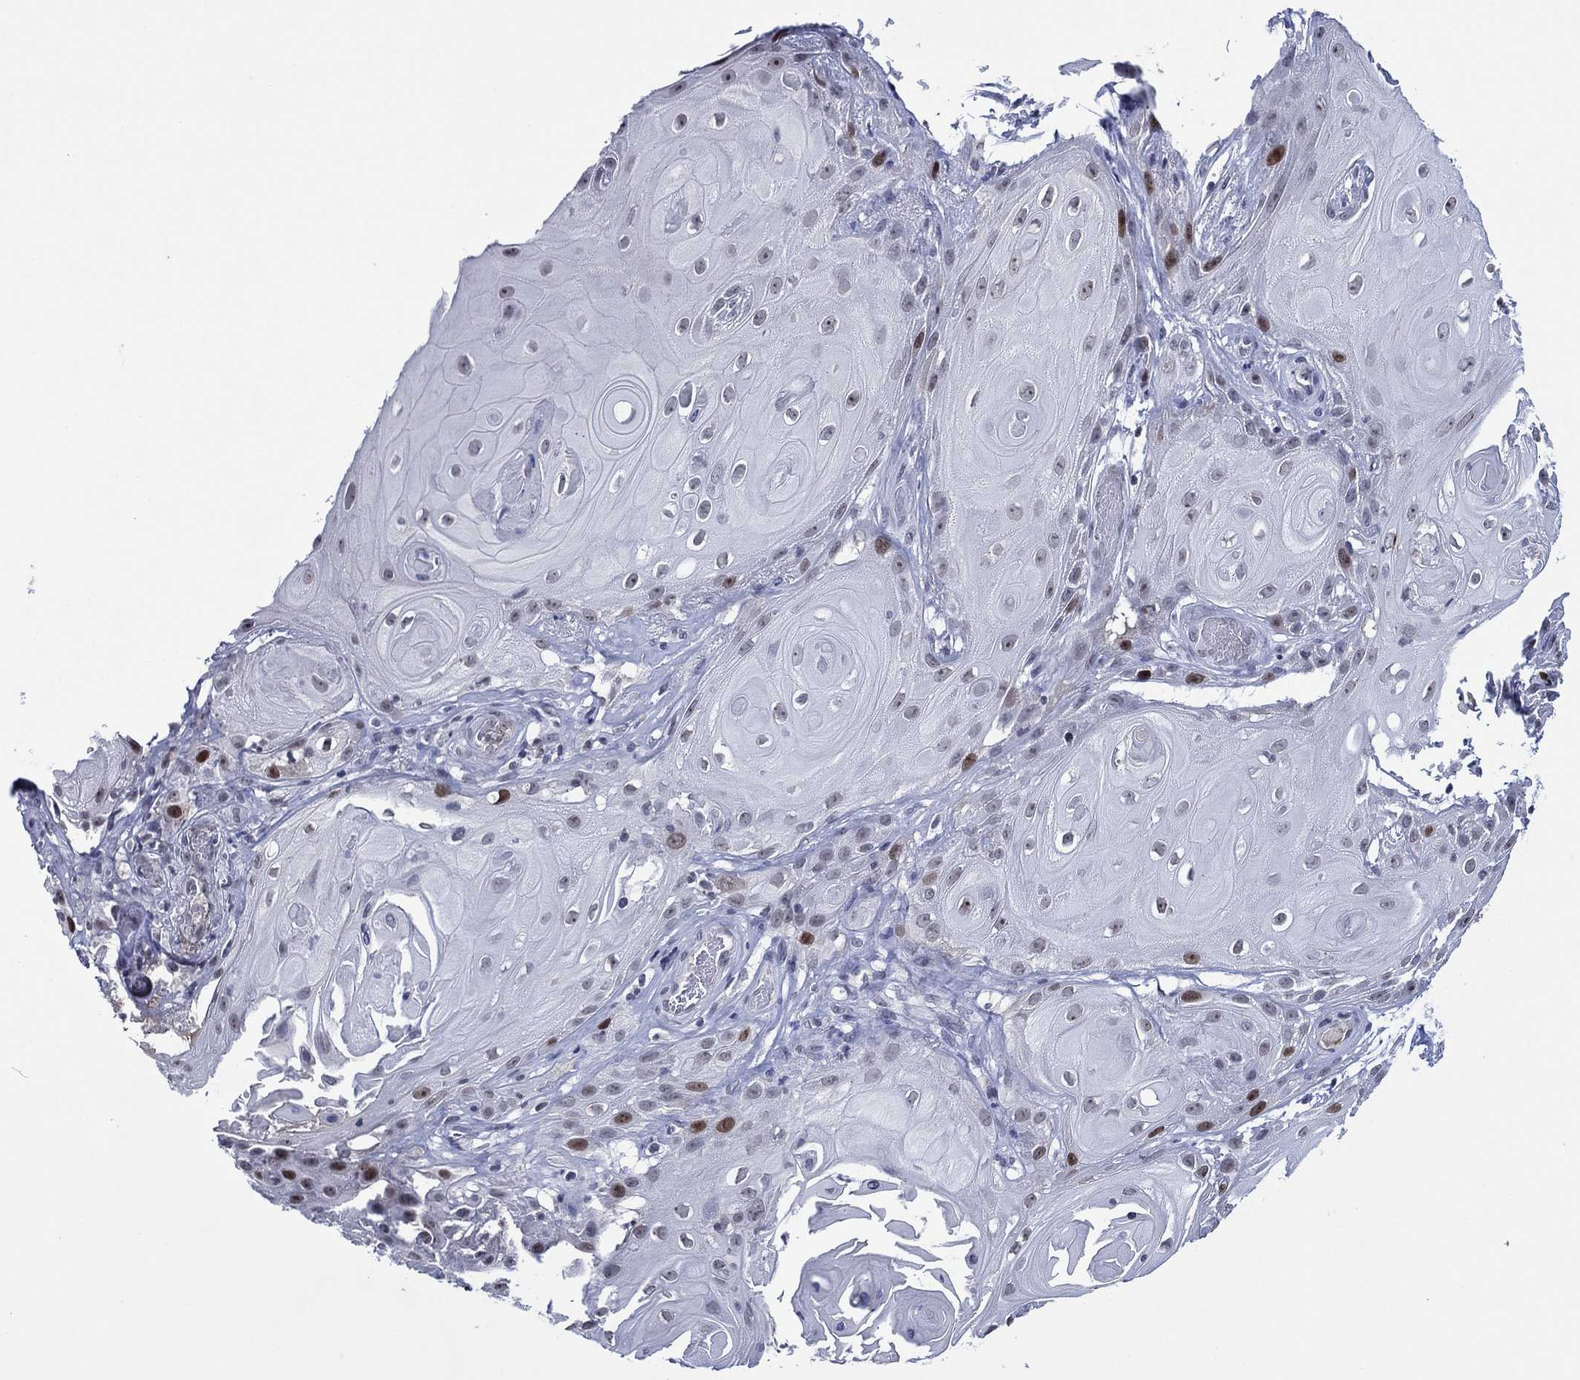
{"staining": {"intensity": "strong", "quantity": "<25%", "location": "nuclear"}, "tissue": "skin cancer", "cell_type": "Tumor cells", "image_type": "cancer", "snomed": [{"axis": "morphology", "description": "Squamous cell carcinoma, NOS"}, {"axis": "topography", "description": "Skin"}], "caption": "Immunohistochemical staining of skin cancer shows medium levels of strong nuclear protein positivity in about <25% of tumor cells. (Brightfield microscopy of DAB IHC at high magnification).", "gene": "GATA6", "patient": {"sex": "male", "age": 62}}